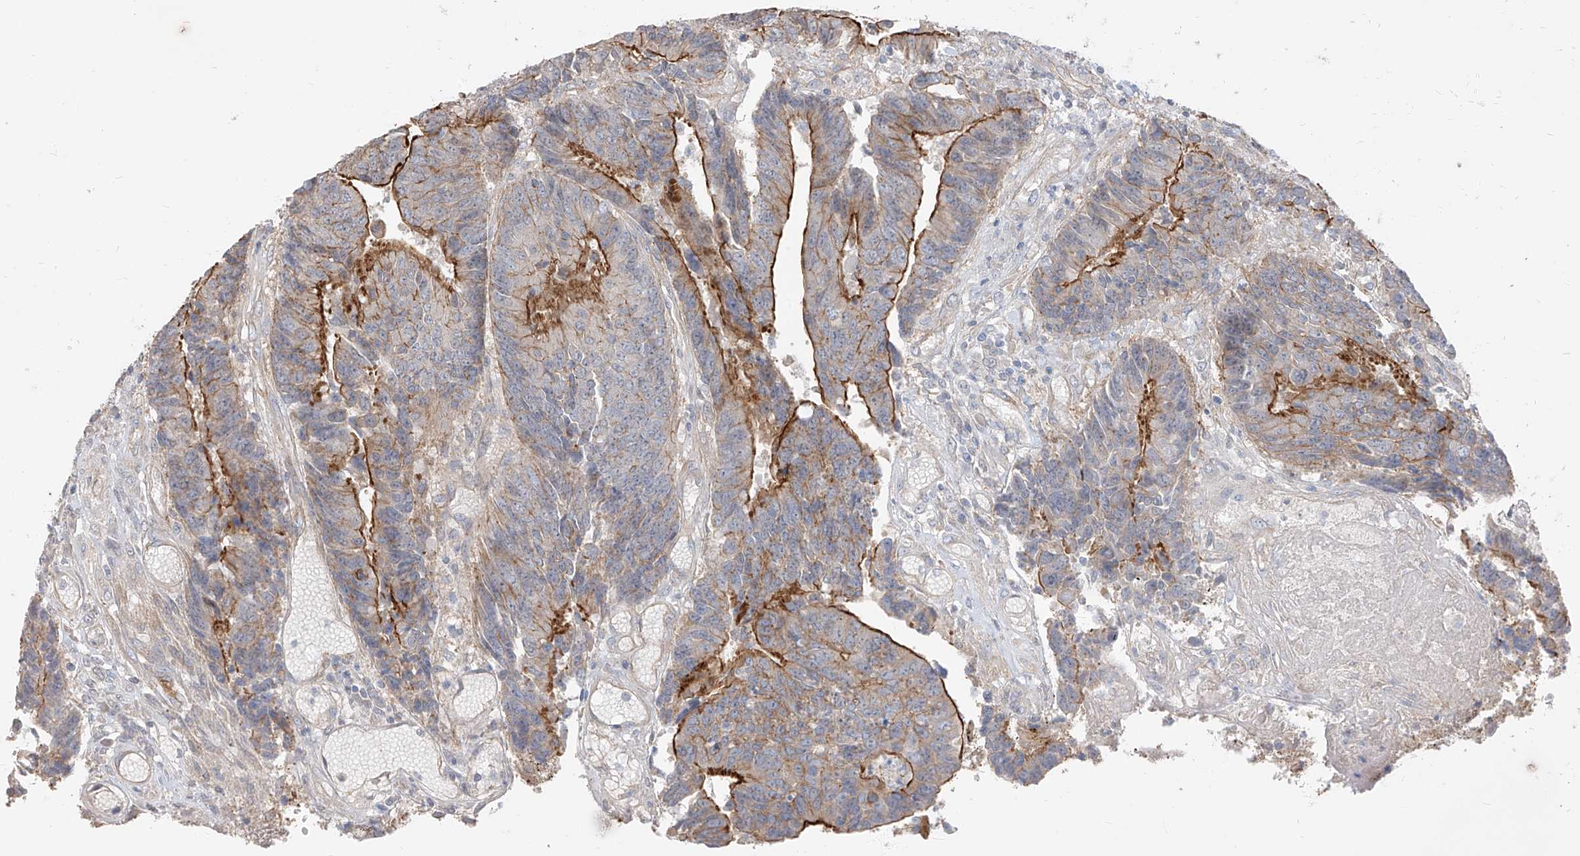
{"staining": {"intensity": "strong", "quantity": "25%-75%", "location": "cytoplasmic/membranous"}, "tissue": "colorectal cancer", "cell_type": "Tumor cells", "image_type": "cancer", "snomed": [{"axis": "morphology", "description": "Adenocarcinoma, NOS"}, {"axis": "topography", "description": "Rectum"}], "caption": "Strong cytoplasmic/membranous staining is present in approximately 25%-75% of tumor cells in adenocarcinoma (colorectal).", "gene": "EPHX4", "patient": {"sex": "male", "age": 84}}